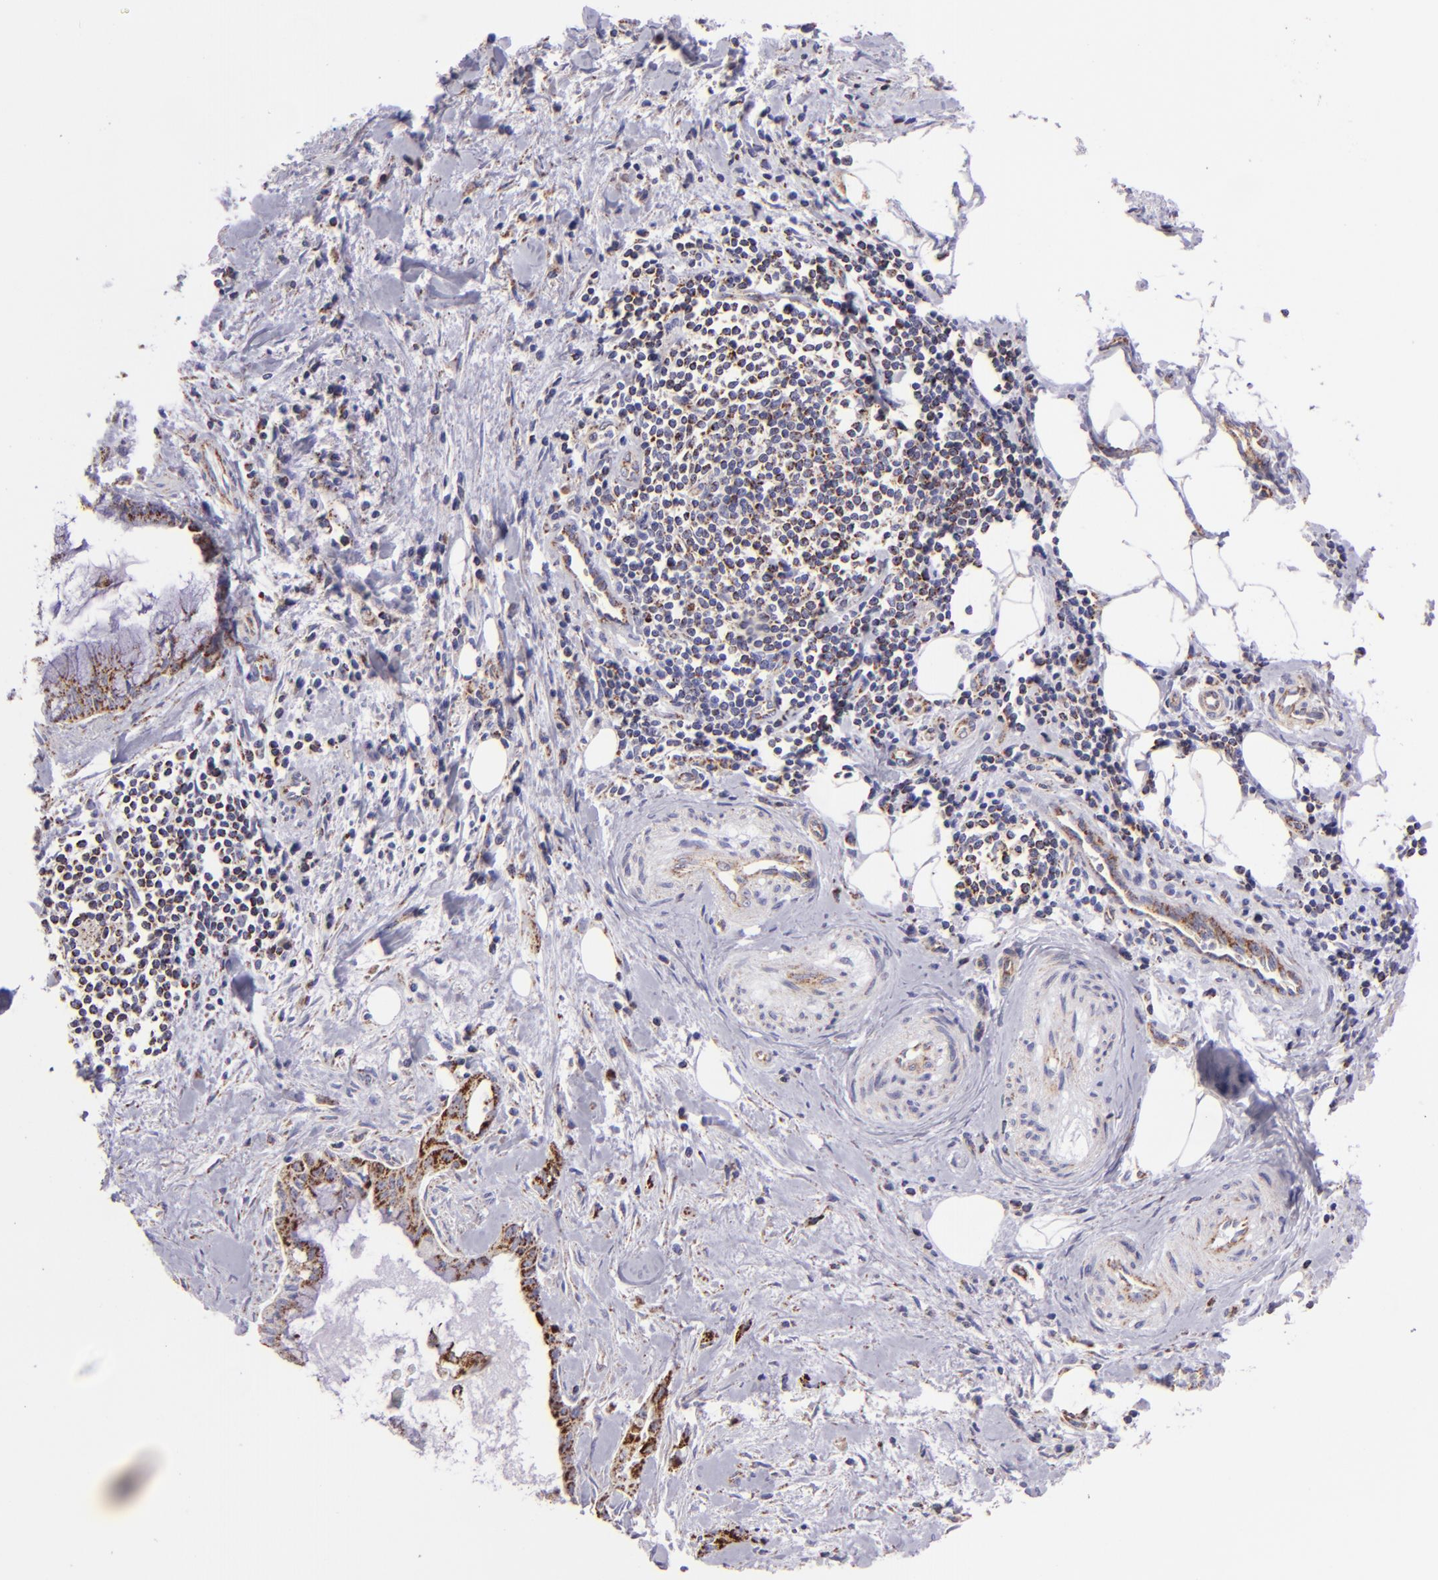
{"staining": {"intensity": "moderate", "quantity": ">75%", "location": "cytoplasmic/membranous"}, "tissue": "pancreatic cancer", "cell_type": "Tumor cells", "image_type": "cancer", "snomed": [{"axis": "morphology", "description": "Adenocarcinoma, NOS"}, {"axis": "topography", "description": "Pancreas"}], "caption": "Approximately >75% of tumor cells in human pancreatic cancer (adenocarcinoma) show moderate cytoplasmic/membranous protein positivity as visualized by brown immunohistochemical staining.", "gene": "HSPD1", "patient": {"sex": "male", "age": 59}}